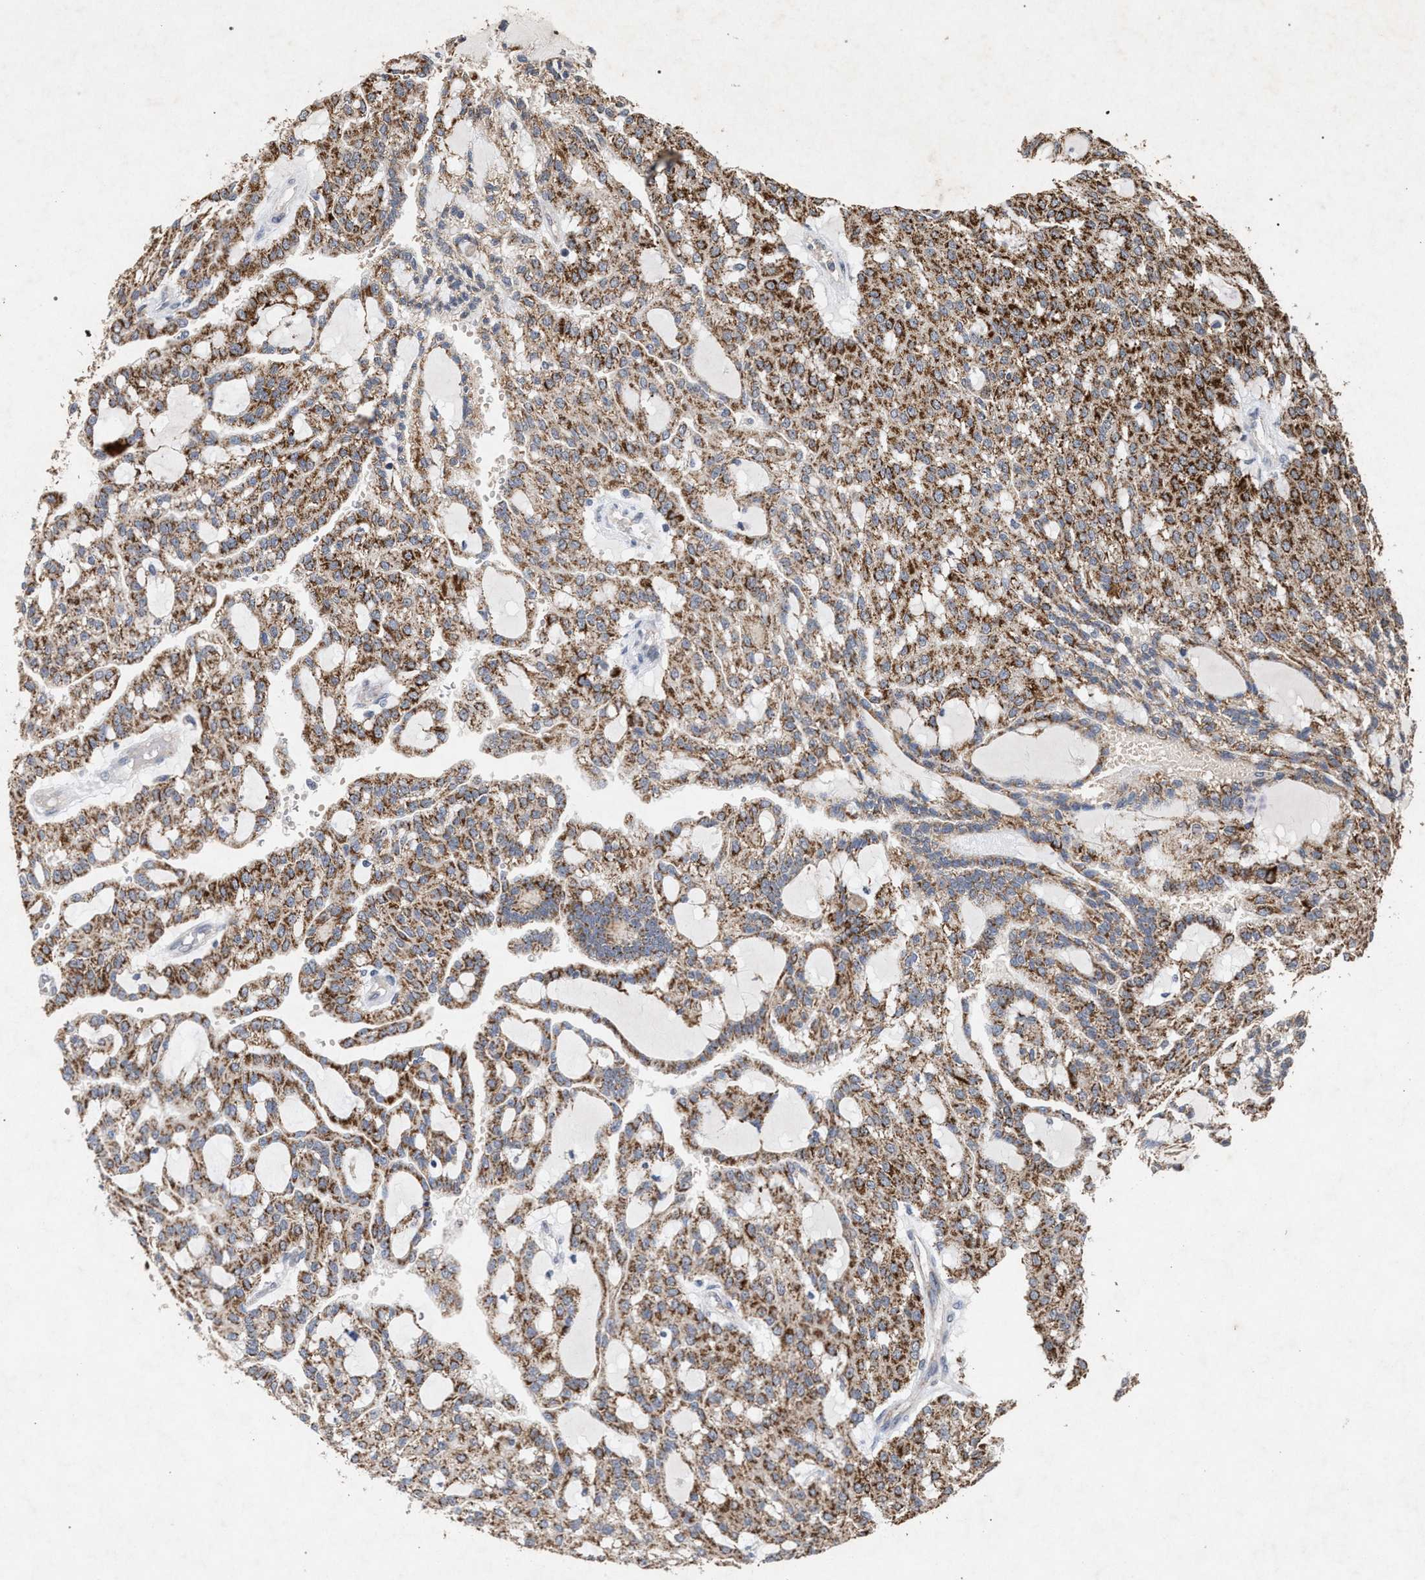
{"staining": {"intensity": "strong", "quantity": ">75%", "location": "cytoplasmic/membranous"}, "tissue": "renal cancer", "cell_type": "Tumor cells", "image_type": "cancer", "snomed": [{"axis": "morphology", "description": "Adenocarcinoma, NOS"}, {"axis": "topography", "description": "Kidney"}], "caption": "Immunohistochemical staining of human renal cancer exhibits high levels of strong cytoplasmic/membranous staining in approximately >75% of tumor cells. (IHC, brightfield microscopy, high magnification).", "gene": "PKD2L1", "patient": {"sex": "male", "age": 63}}